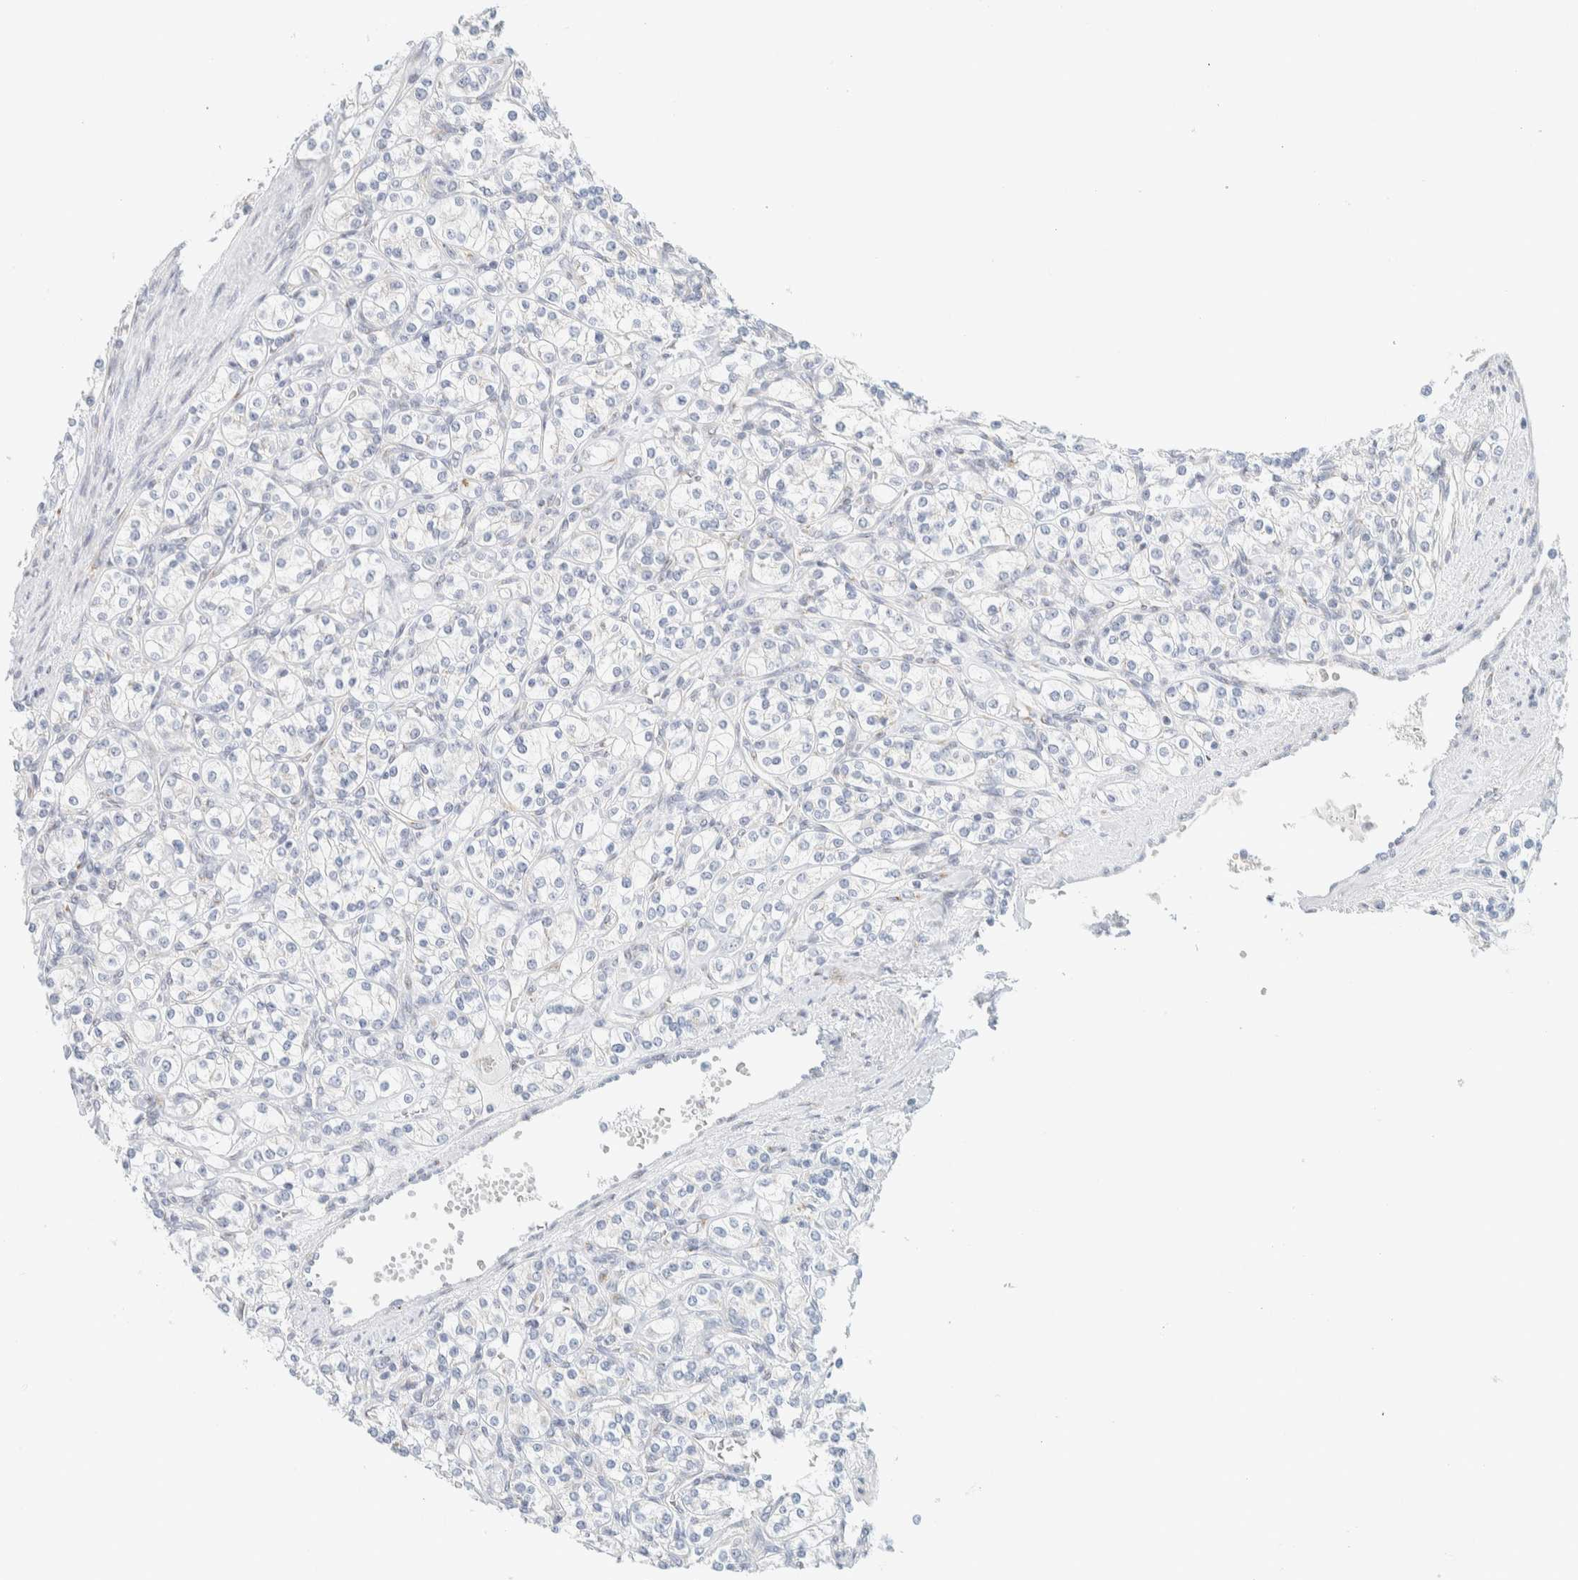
{"staining": {"intensity": "negative", "quantity": "none", "location": "none"}, "tissue": "renal cancer", "cell_type": "Tumor cells", "image_type": "cancer", "snomed": [{"axis": "morphology", "description": "Adenocarcinoma, NOS"}, {"axis": "topography", "description": "Kidney"}], "caption": "Renal adenocarcinoma was stained to show a protein in brown. There is no significant expression in tumor cells.", "gene": "SPNS3", "patient": {"sex": "male", "age": 77}}